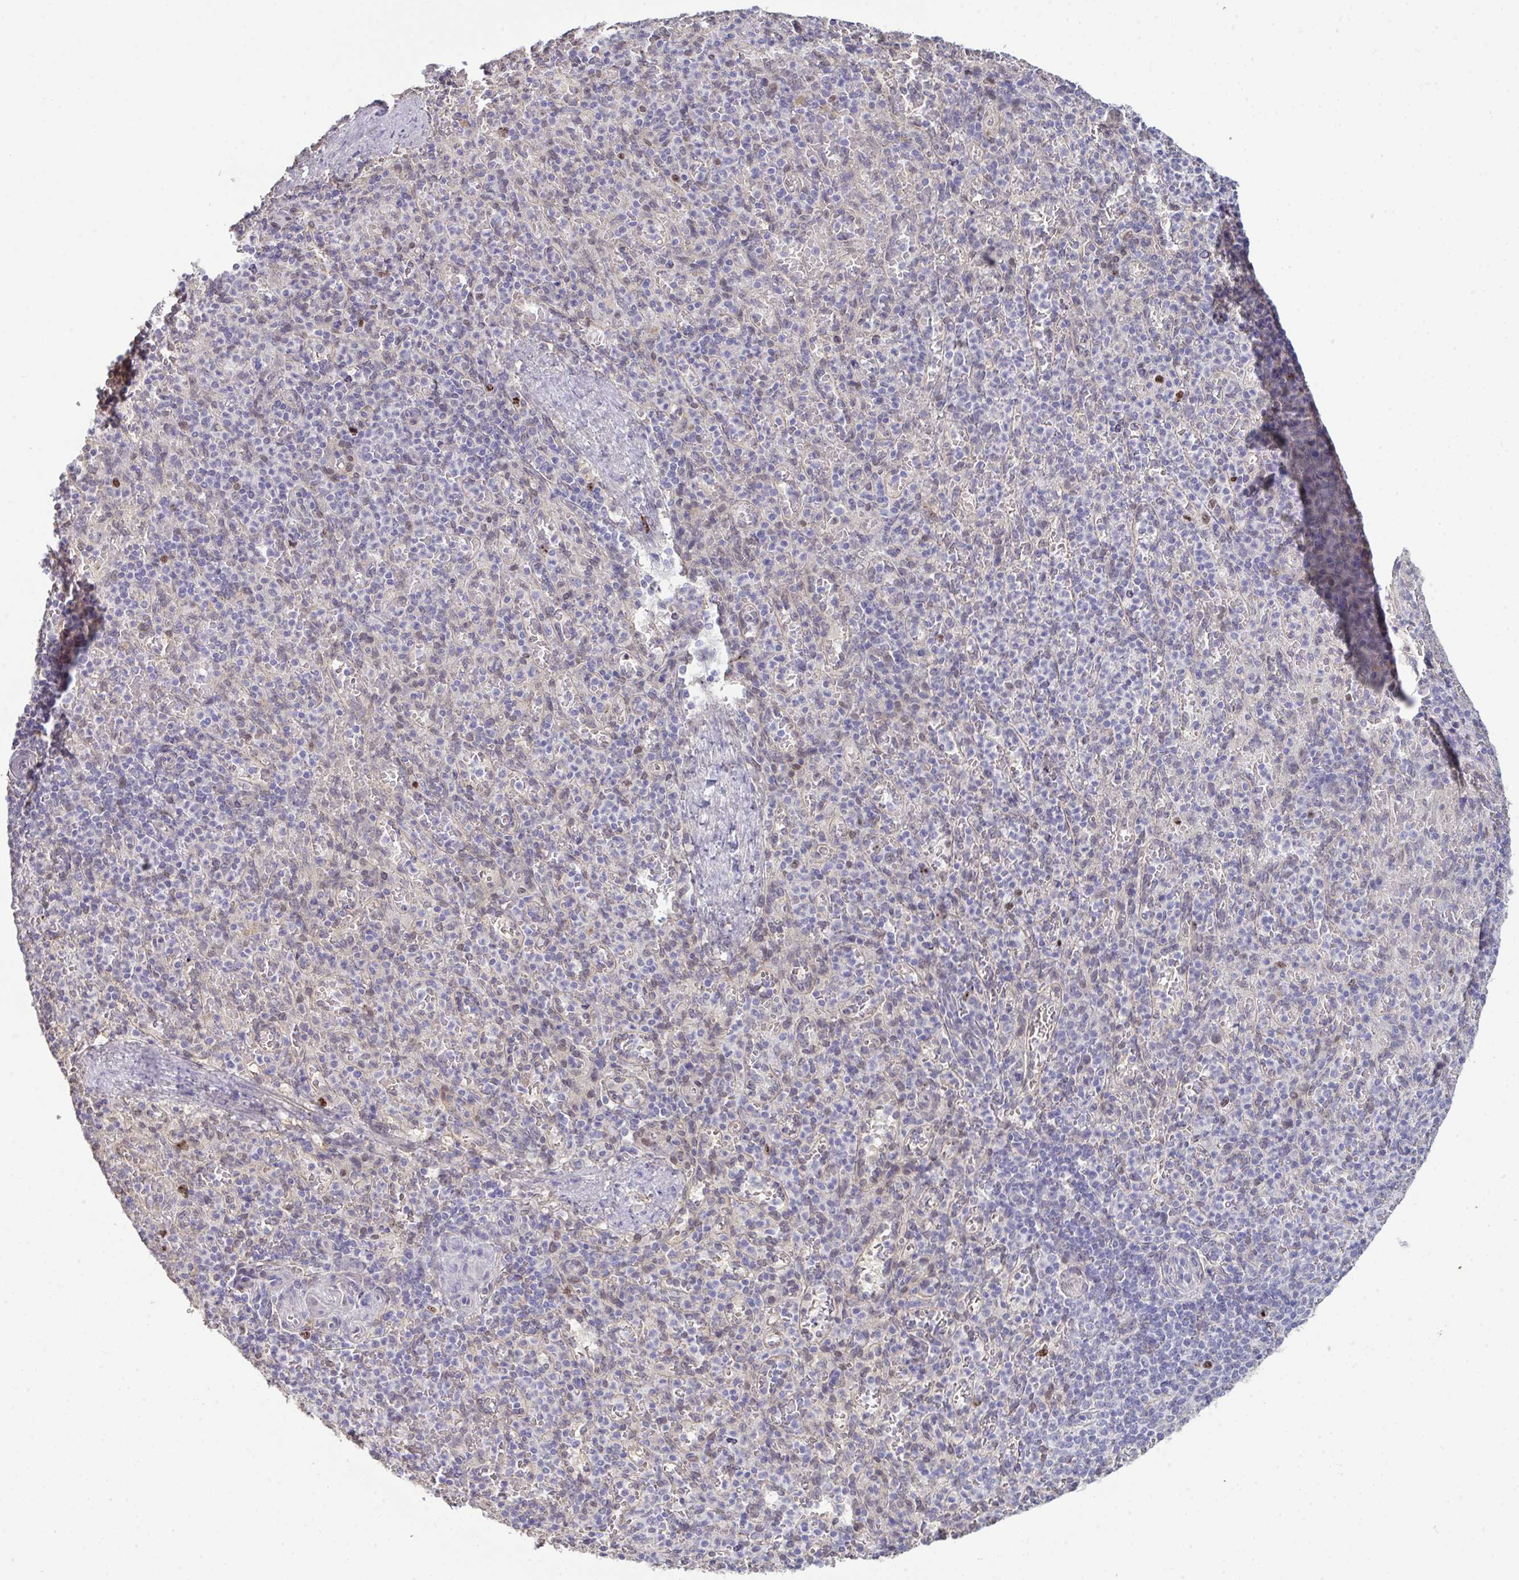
{"staining": {"intensity": "strong", "quantity": "<25%", "location": "nuclear"}, "tissue": "spleen", "cell_type": "Cells in red pulp", "image_type": "normal", "snomed": [{"axis": "morphology", "description": "Normal tissue, NOS"}, {"axis": "topography", "description": "Spleen"}], "caption": "Protein expression analysis of benign human spleen reveals strong nuclear staining in approximately <25% of cells in red pulp.", "gene": "SETD7", "patient": {"sex": "female", "age": 74}}